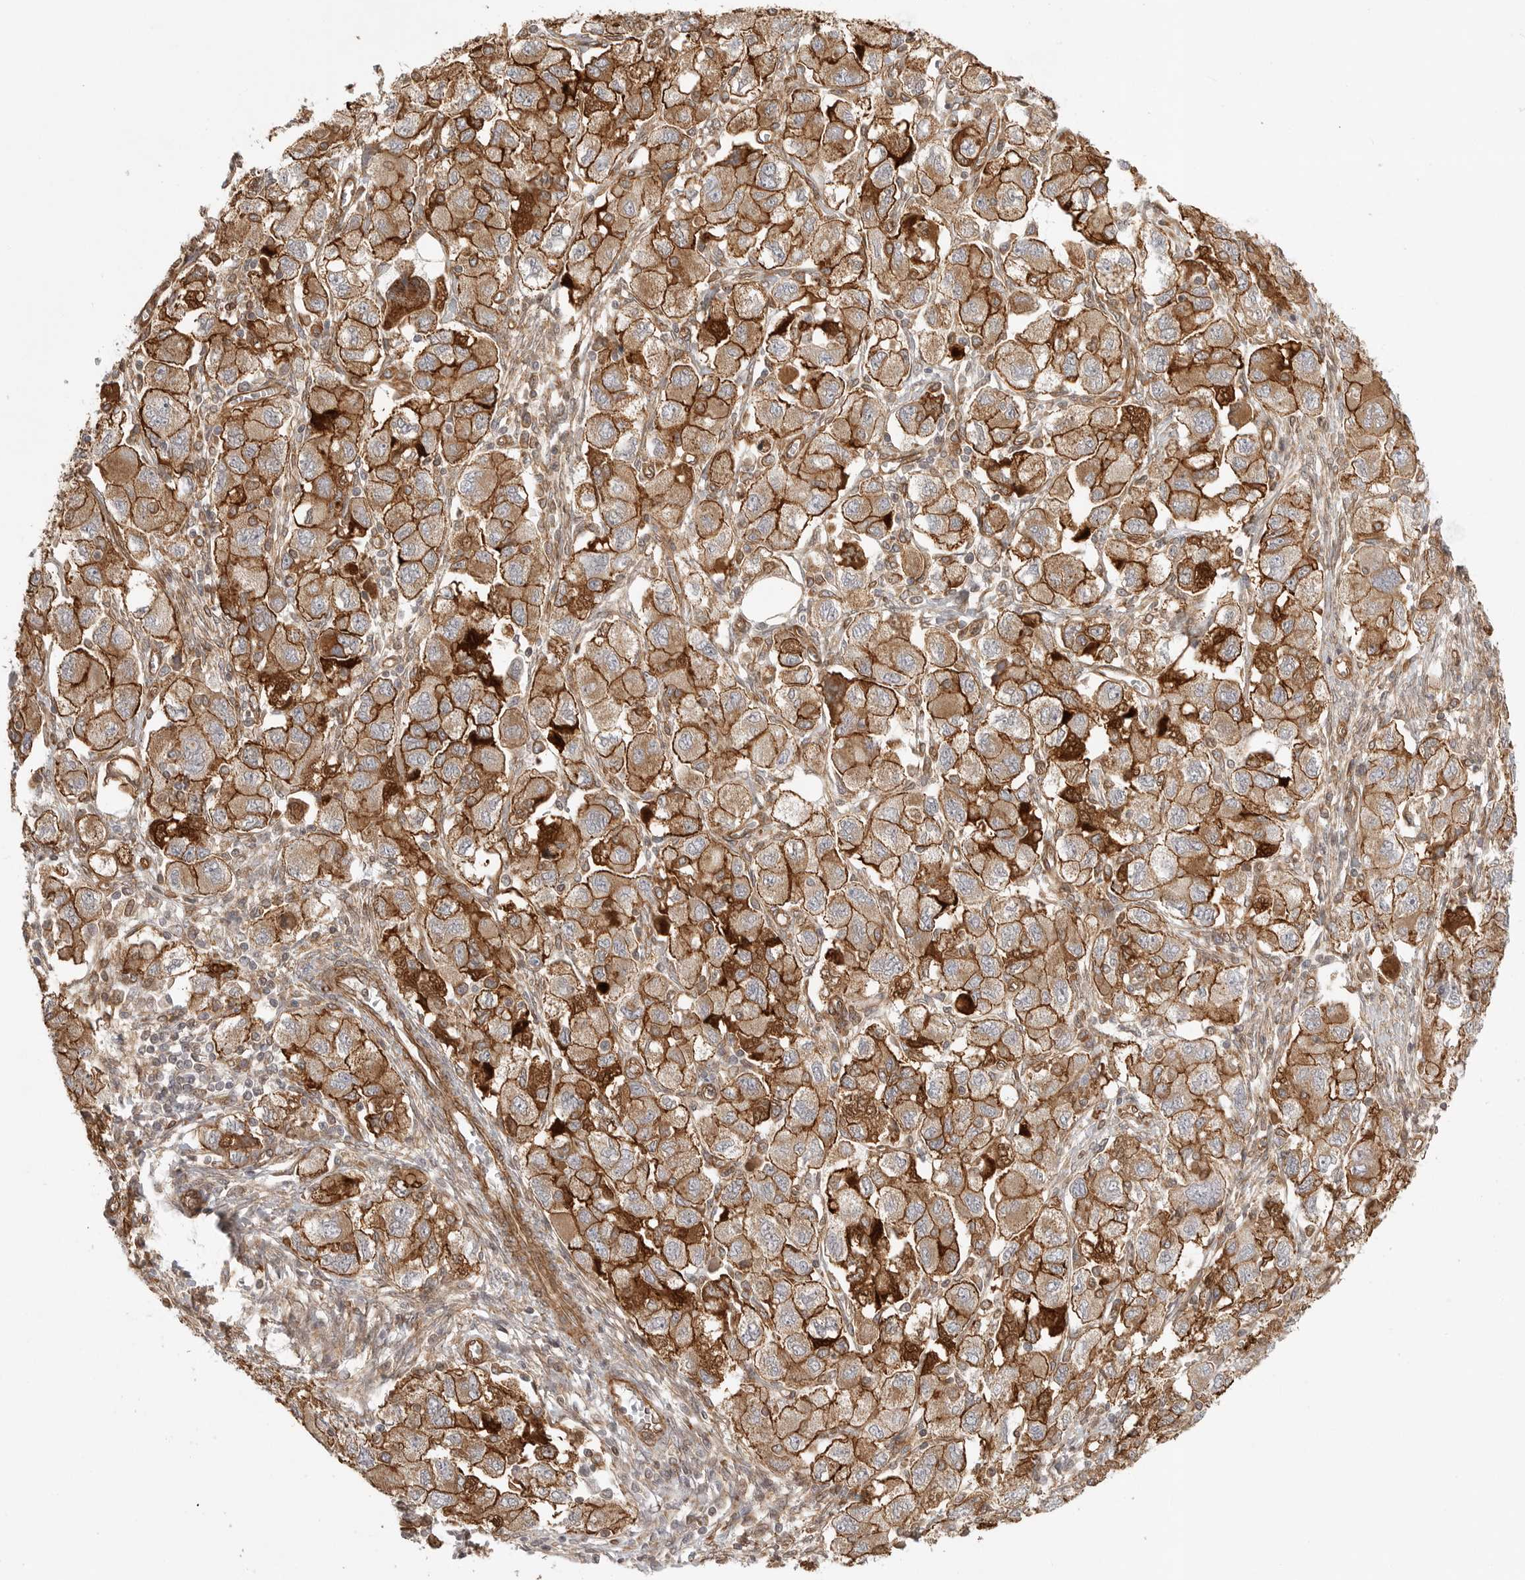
{"staining": {"intensity": "strong", "quantity": ">75%", "location": "cytoplasmic/membranous"}, "tissue": "ovarian cancer", "cell_type": "Tumor cells", "image_type": "cancer", "snomed": [{"axis": "morphology", "description": "Carcinoma, NOS"}, {"axis": "morphology", "description": "Cystadenocarcinoma, serous, NOS"}, {"axis": "topography", "description": "Ovary"}], "caption": "Protein expression analysis of human ovarian serous cystadenocarcinoma reveals strong cytoplasmic/membranous staining in approximately >75% of tumor cells.", "gene": "ATOH7", "patient": {"sex": "female", "age": 69}}